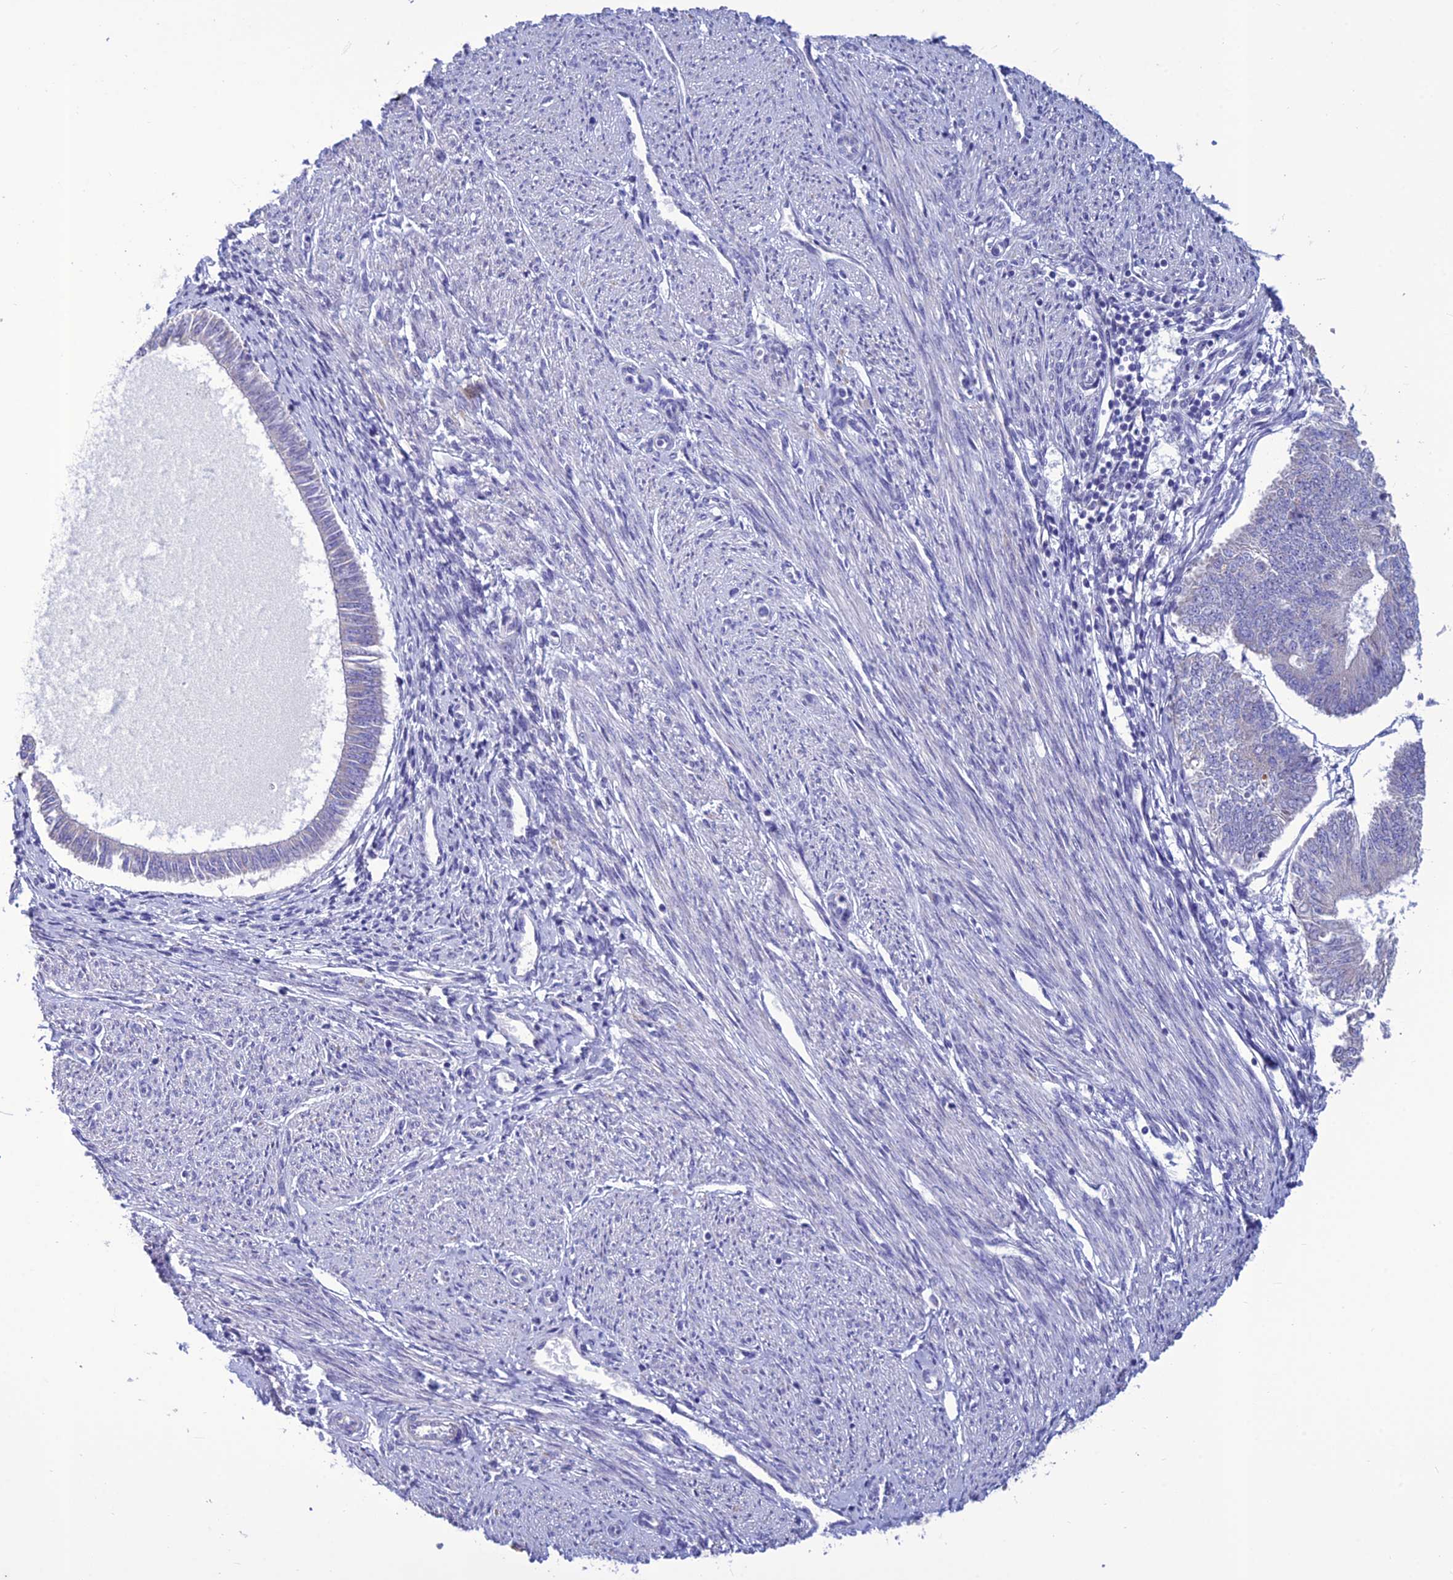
{"staining": {"intensity": "negative", "quantity": "none", "location": "none"}, "tissue": "endometrial cancer", "cell_type": "Tumor cells", "image_type": "cancer", "snomed": [{"axis": "morphology", "description": "Adenocarcinoma, NOS"}, {"axis": "topography", "description": "Endometrium"}], "caption": "An immunohistochemistry (IHC) histopathology image of endometrial cancer is shown. There is no staining in tumor cells of endometrial cancer. (DAB (3,3'-diaminobenzidine) IHC visualized using brightfield microscopy, high magnification).", "gene": "BHMT2", "patient": {"sex": "female", "age": 58}}